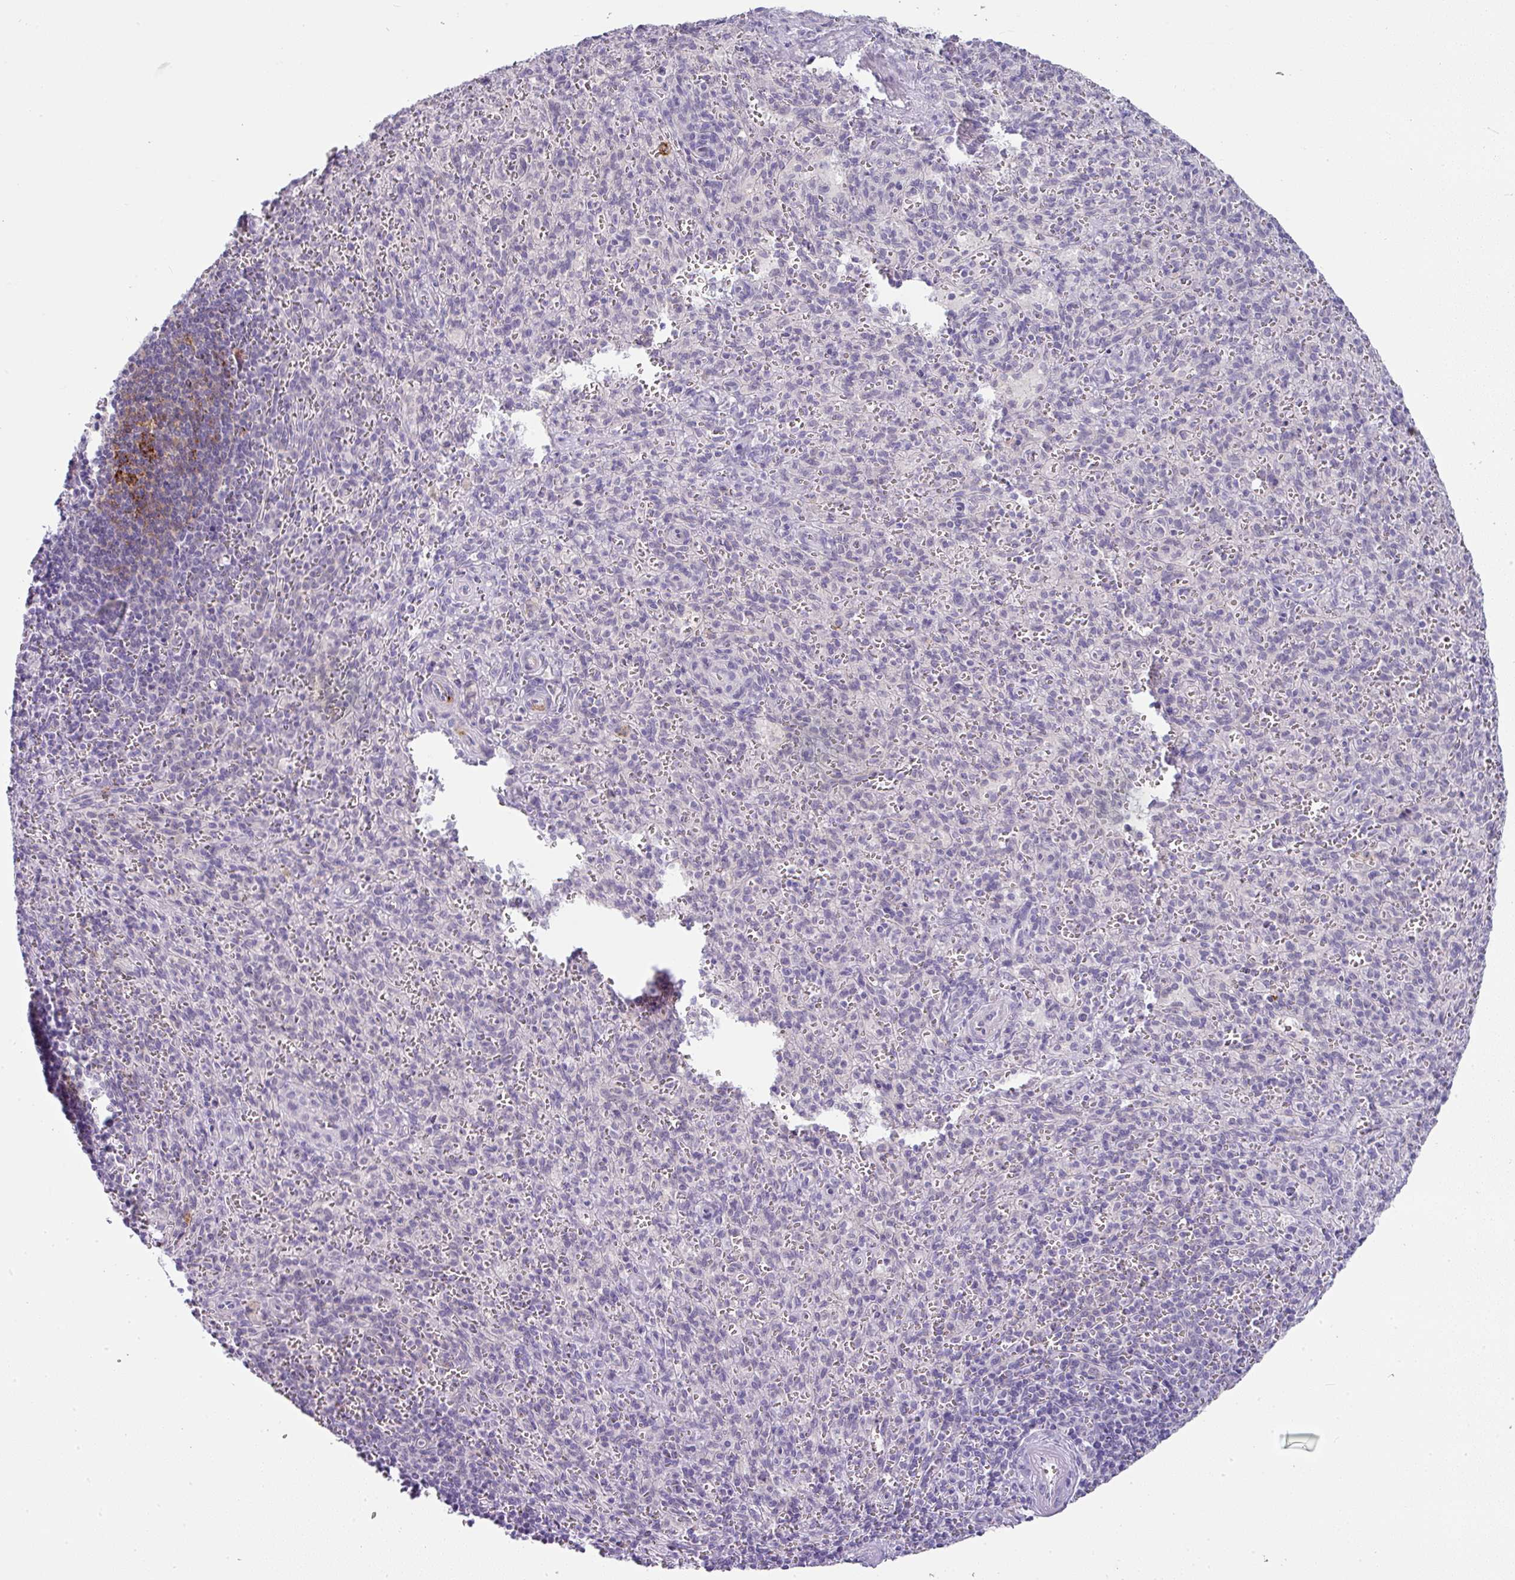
{"staining": {"intensity": "negative", "quantity": "none", "location": "none"}, "tissue": "spleen", "cell_type": "Cells in red pulp", "image_type": "normal", "snomed": [{"axis": "morphology", "description": "Normal tissue, NOS"}, {"axis": "topography", "description": "Spleen"}], "caption": "This image is of normal spleen stained with immunohistochemistry to label a protein in brown with the nuclei are counter-stained blue. There is no expression in cells in red pulp. (DAB IHC, high magnification).", "gene": "FGF17", "patient": {"sex": "female", "age": 26}}